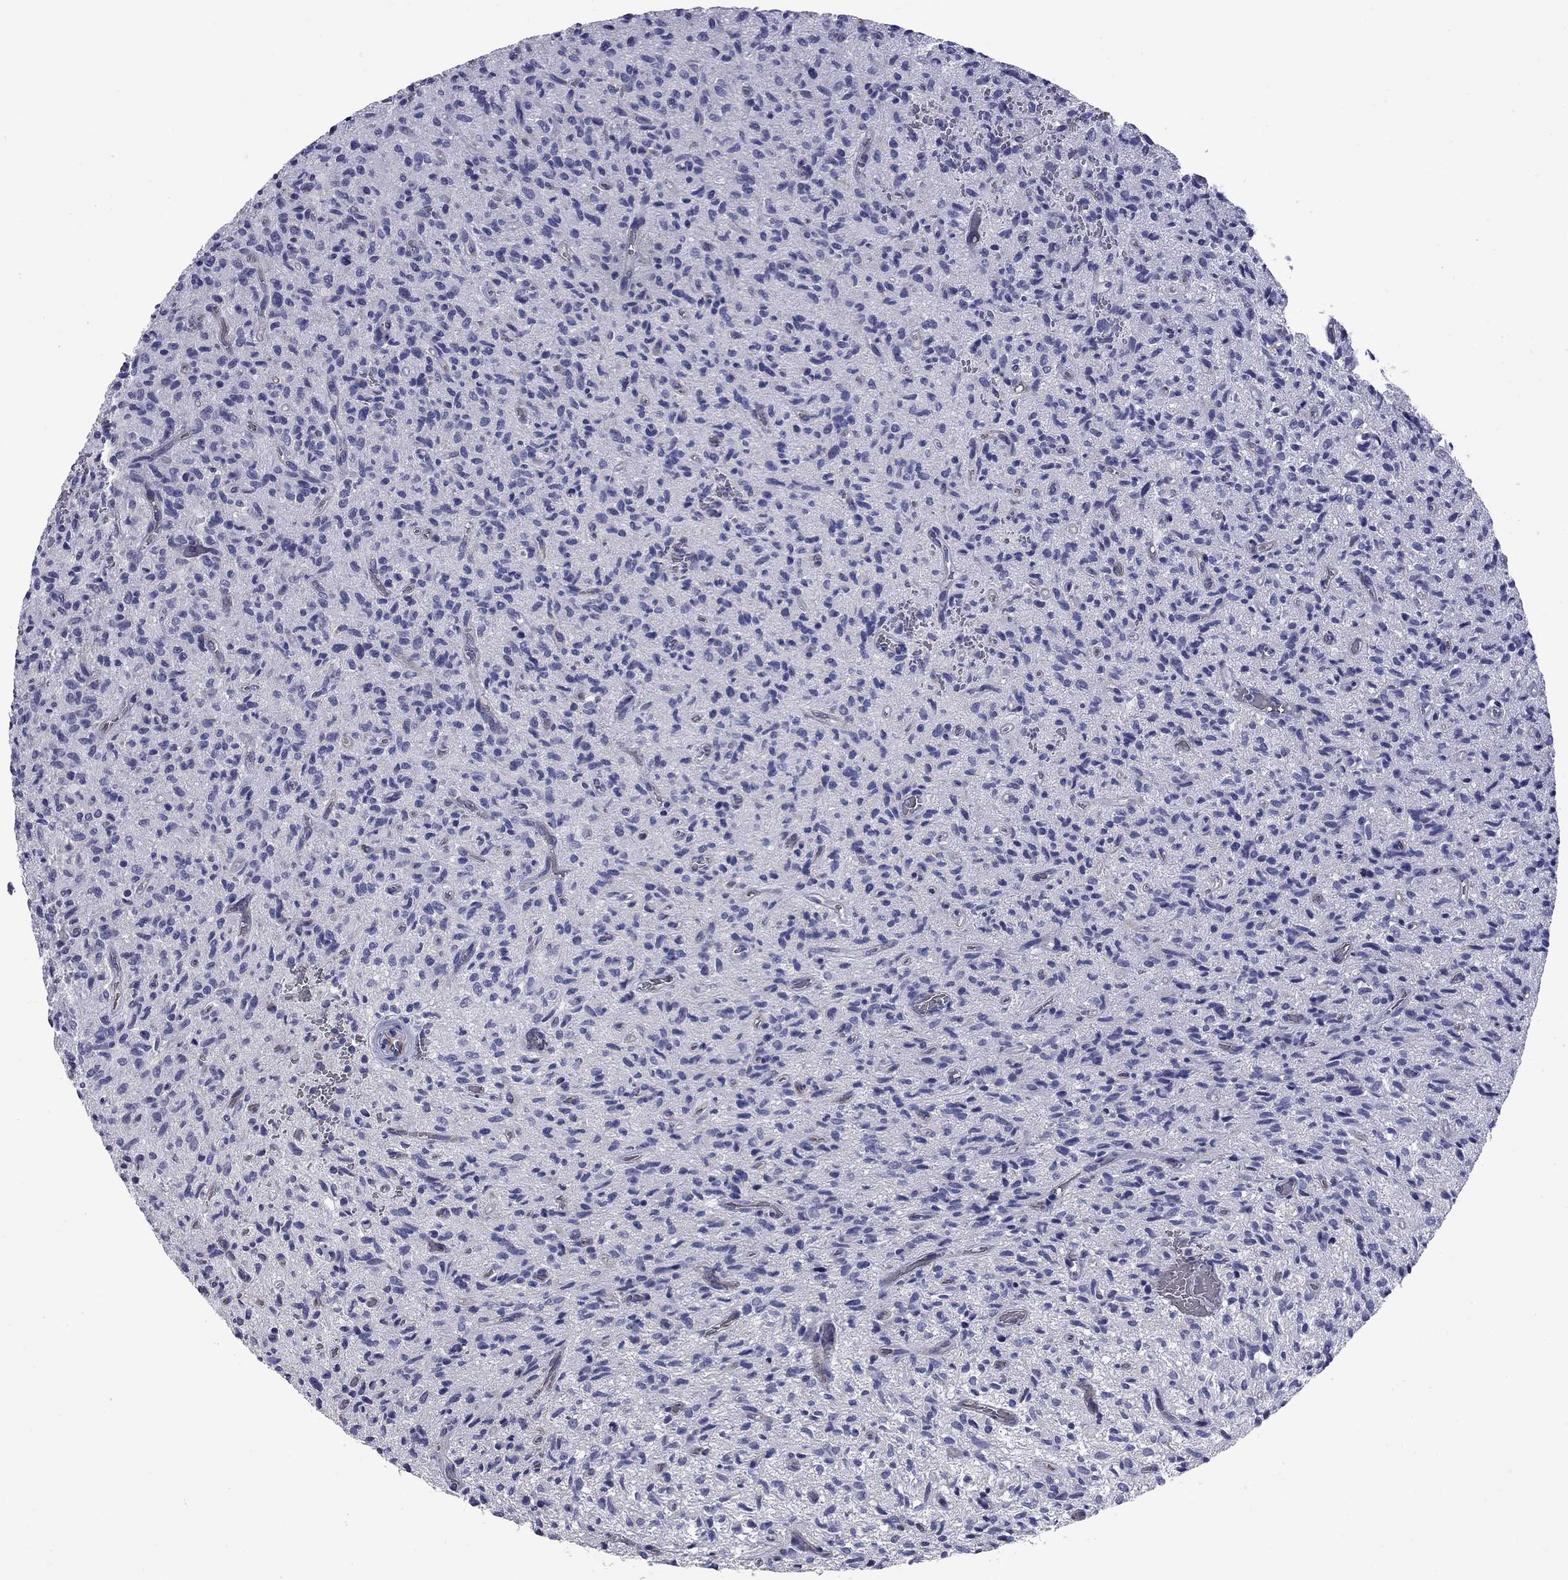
{"staining": {"intensity": "negative", "quantity": "none", "location": "none"}, "tissue": "glioma", "cell_type": "Tumor cells", "image_type": "cancer", "snomed": [{"axis": "morphology", "description": "Glioma, malignant, High grade"}, {"axis": "topography", "description": "Brain"}], "caption": "This is a image of immunohistochemistry (IHC) staining of glioma, which shows no expression in tumor cells.", "gene": "HTR4", "patient": {"sex": "male", "age": 64}}